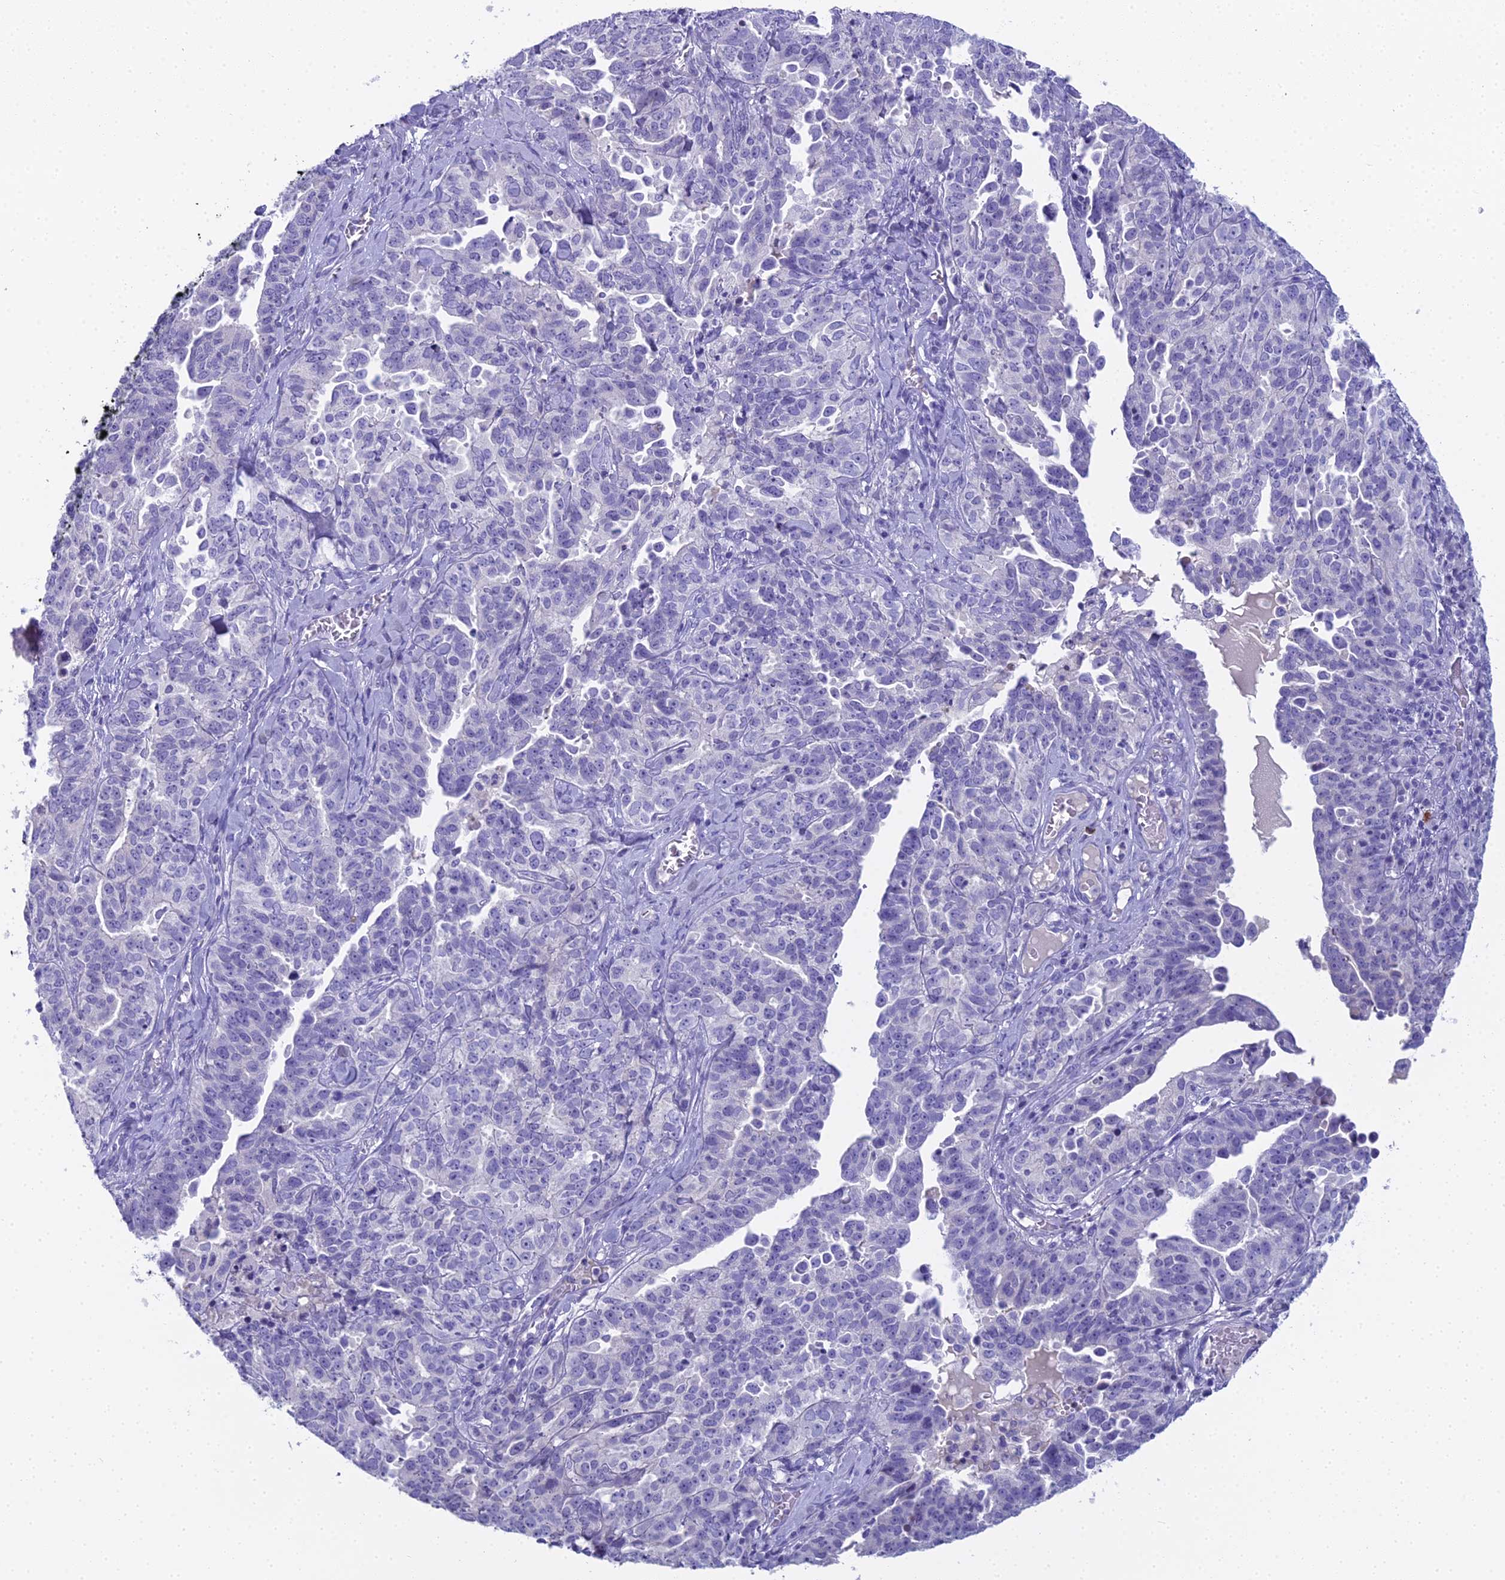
{"staining": {"intensity": "negative", "quantity": "none", "location": "none"}, "tissue": "ovarian cancer", "cell_type": "Tumor cells", "image_type": "cancer", "snomed": [{"axis": "morphology", "description": "Carcinoma, endometroid"}, {"axis": "topography", "description": "Ovary"}], "caption": "The histopathology image exhibits no significant positivity in tumor cells of ovarian cancer.", "gene": "UNC80", "patient": {"sex": "female", "age": 62}}